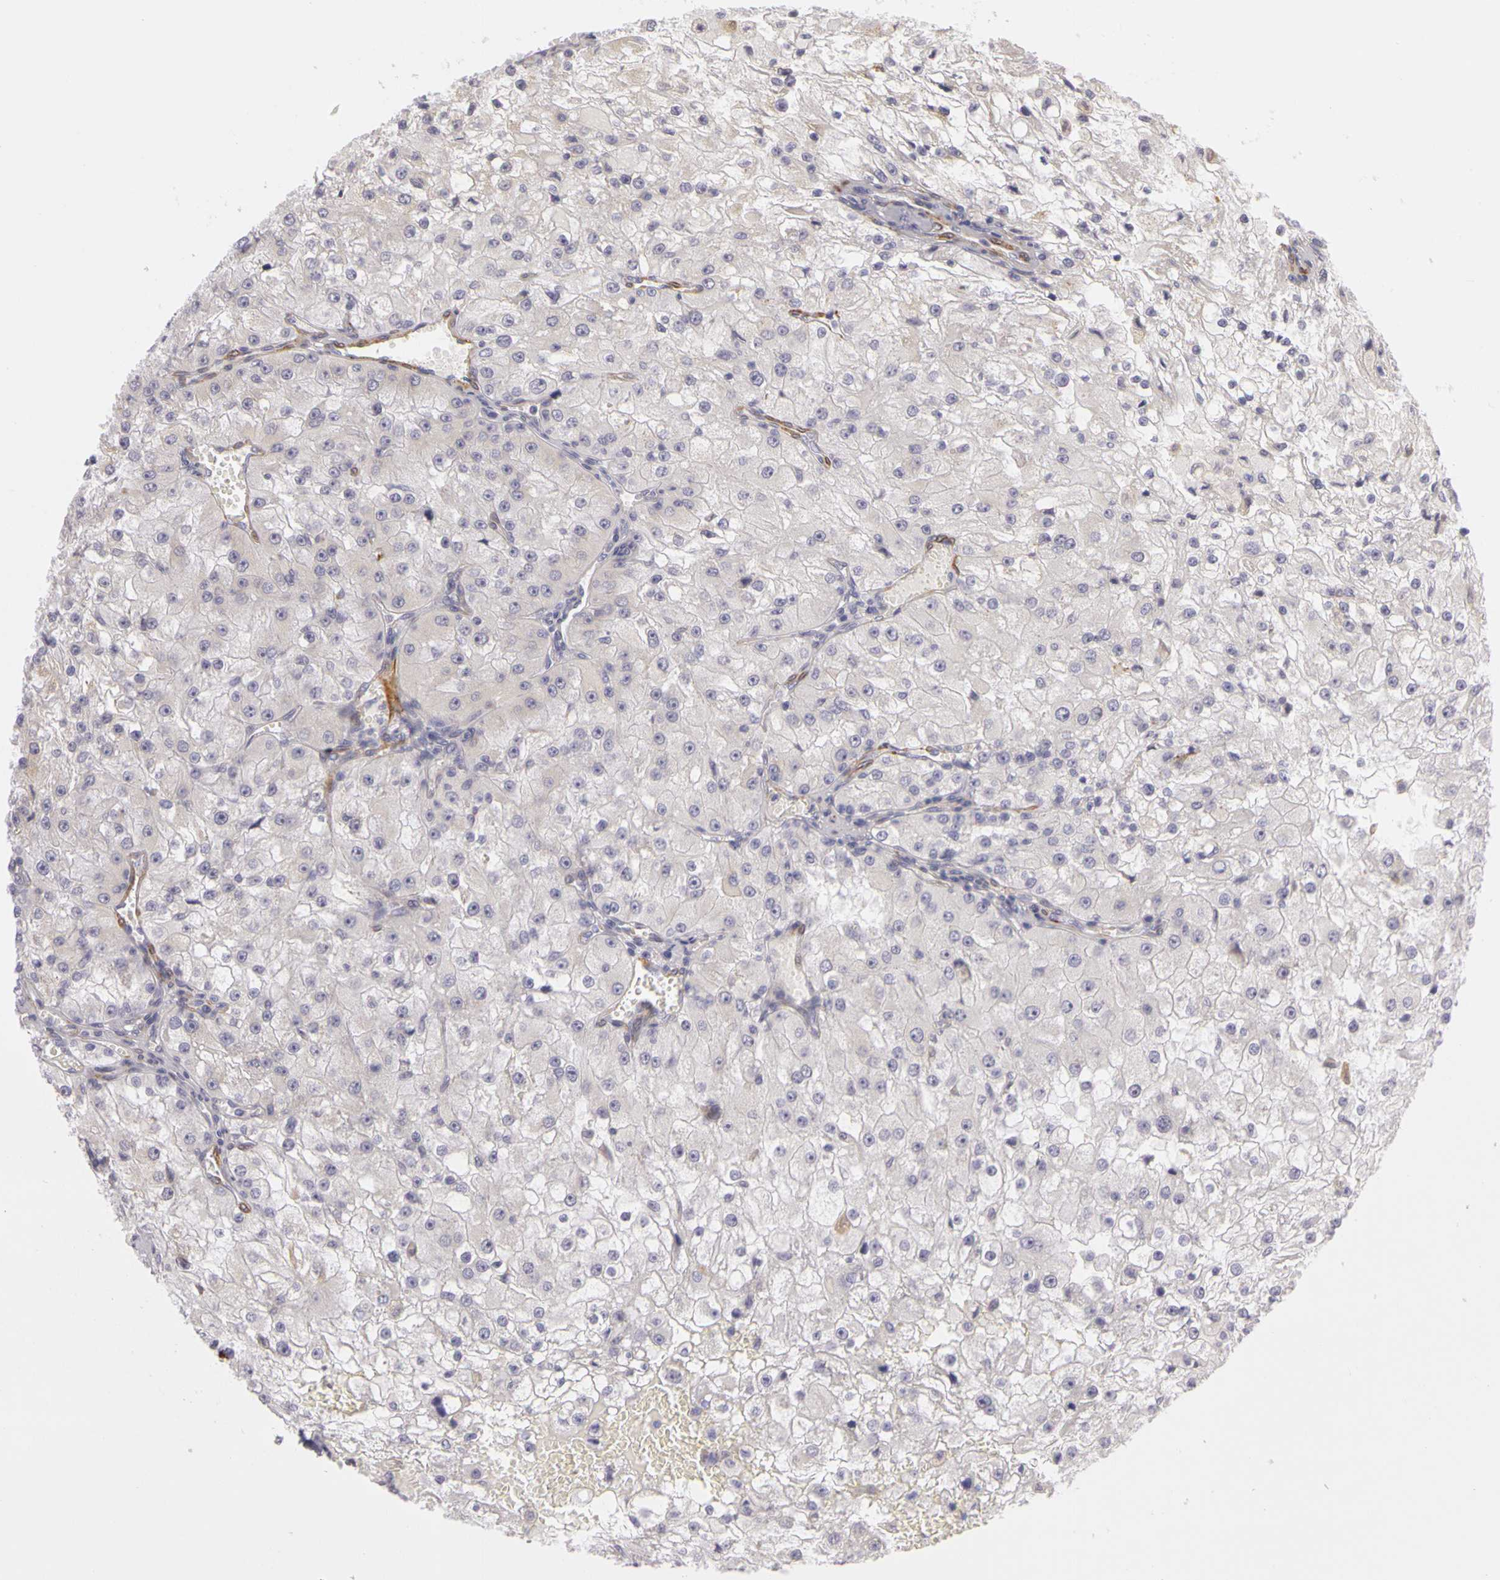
{"staining": {"intensity": "weak", "quantity": "25%-75%", "location": "cytoplasmic/membranous"}, "tissue": "renal cancer", "cell_type": "Tumor cells", "image_type": "cancer", "snomed": [{"axis": "morphology", "description": "Adenocarcinoma, NOS"}, {"axis": "topography", "description": "Kidney"}], "caption": "Immunohistochemistry (IHC) (DAB) staining of human adenocarcinoma (renal) displays weak cytoplasmic/membranous protein staining in about 25%-75% of tumor cells.", "gene": "CNTN2", "patient": {"sex": "female", "age": 74}}